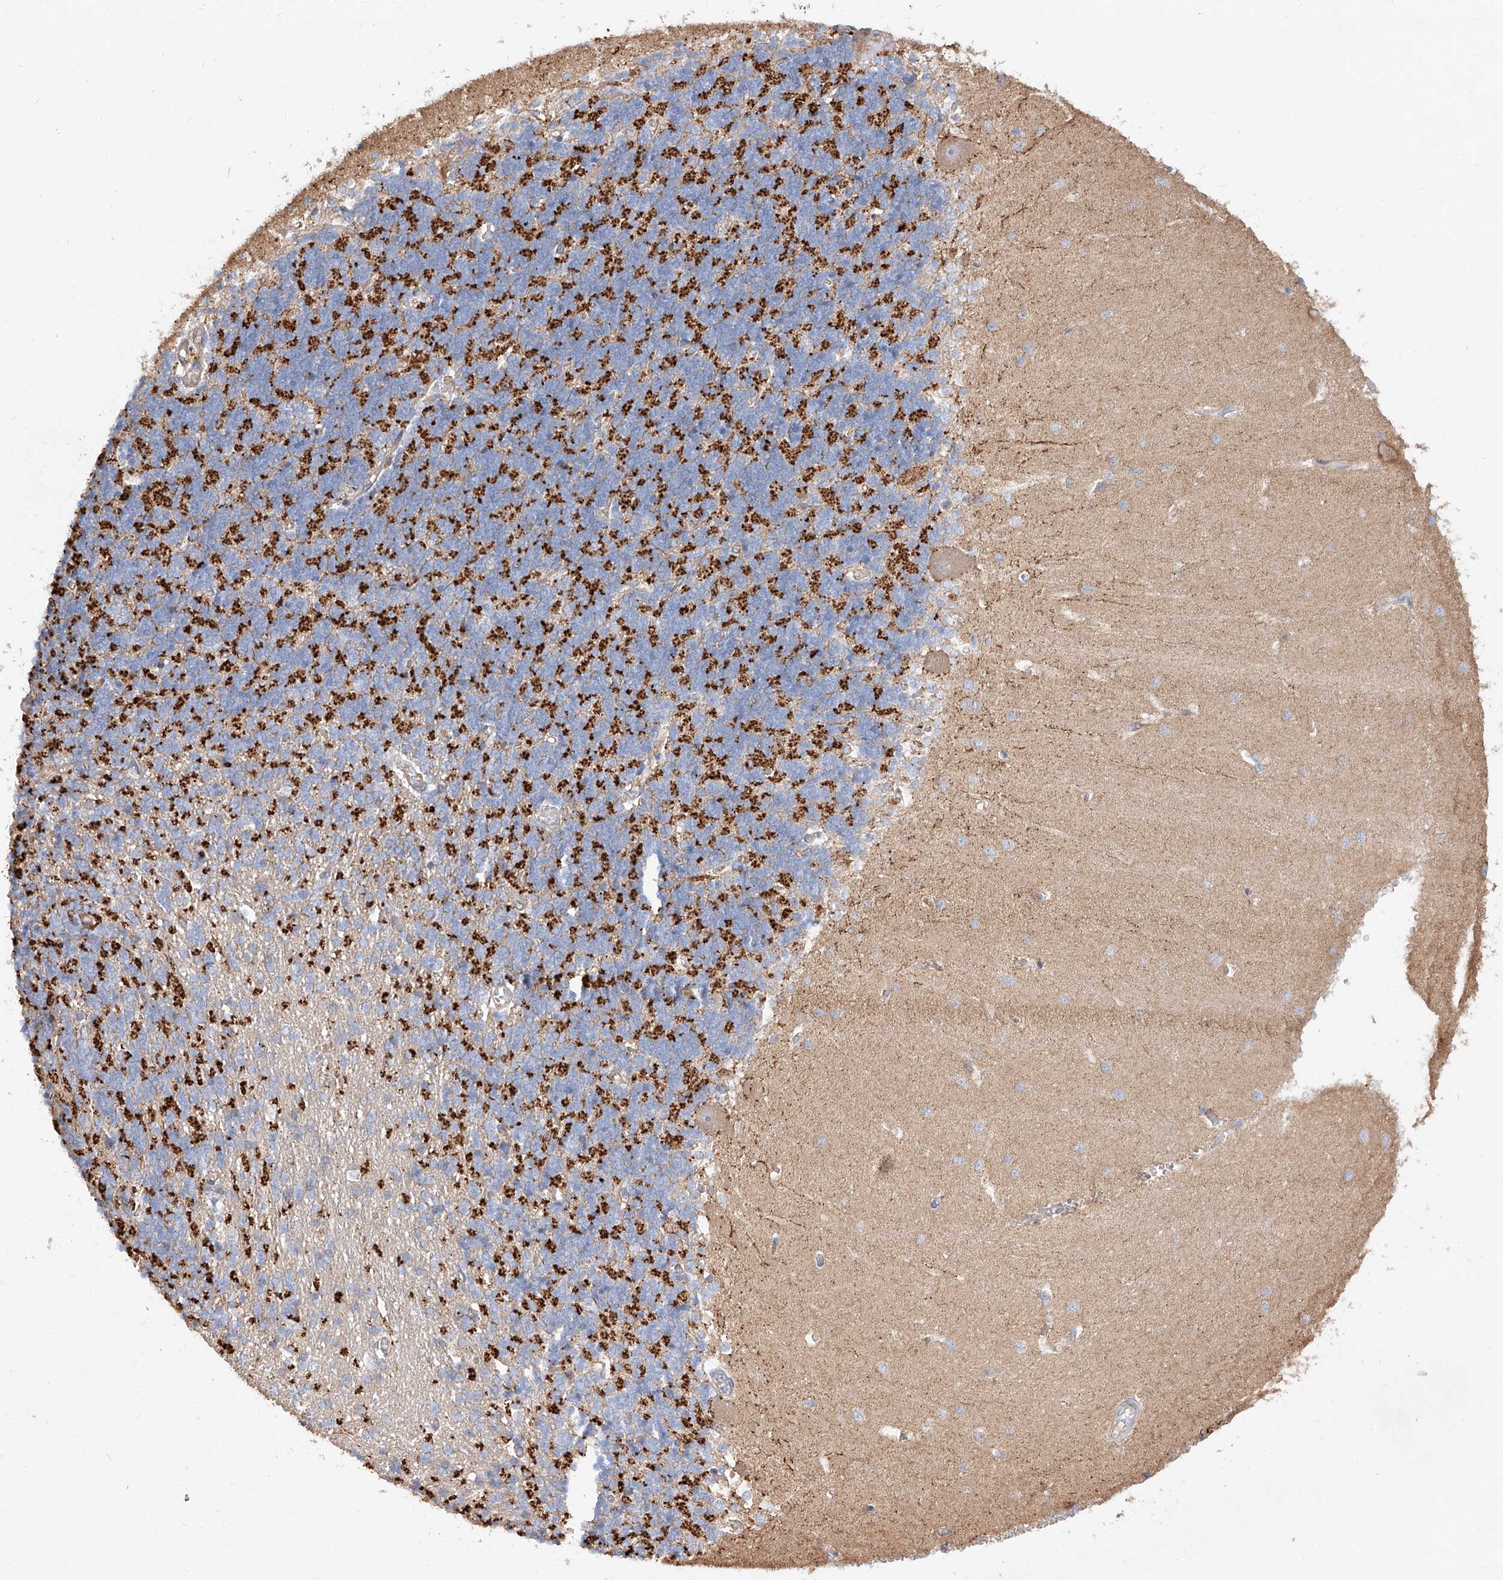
{"staining": {"intensity": "negative", "quantity": "none", "location": "none"}, "tissue": "cerebellum", "cell_type": "Cells in granular layer", "image_type": "normal", "snomed": [{"axis": "morphology", "description": "Normal tissue, NOS"}, {"axis": "topography", "description": "Cerebellum"}], "caption": "Human cerebellum stained for a protein using IHC shows no positivity in cells in granular layer.", "gene": "DIRAS3", "patient": {"sex": "male", "age": 37}}